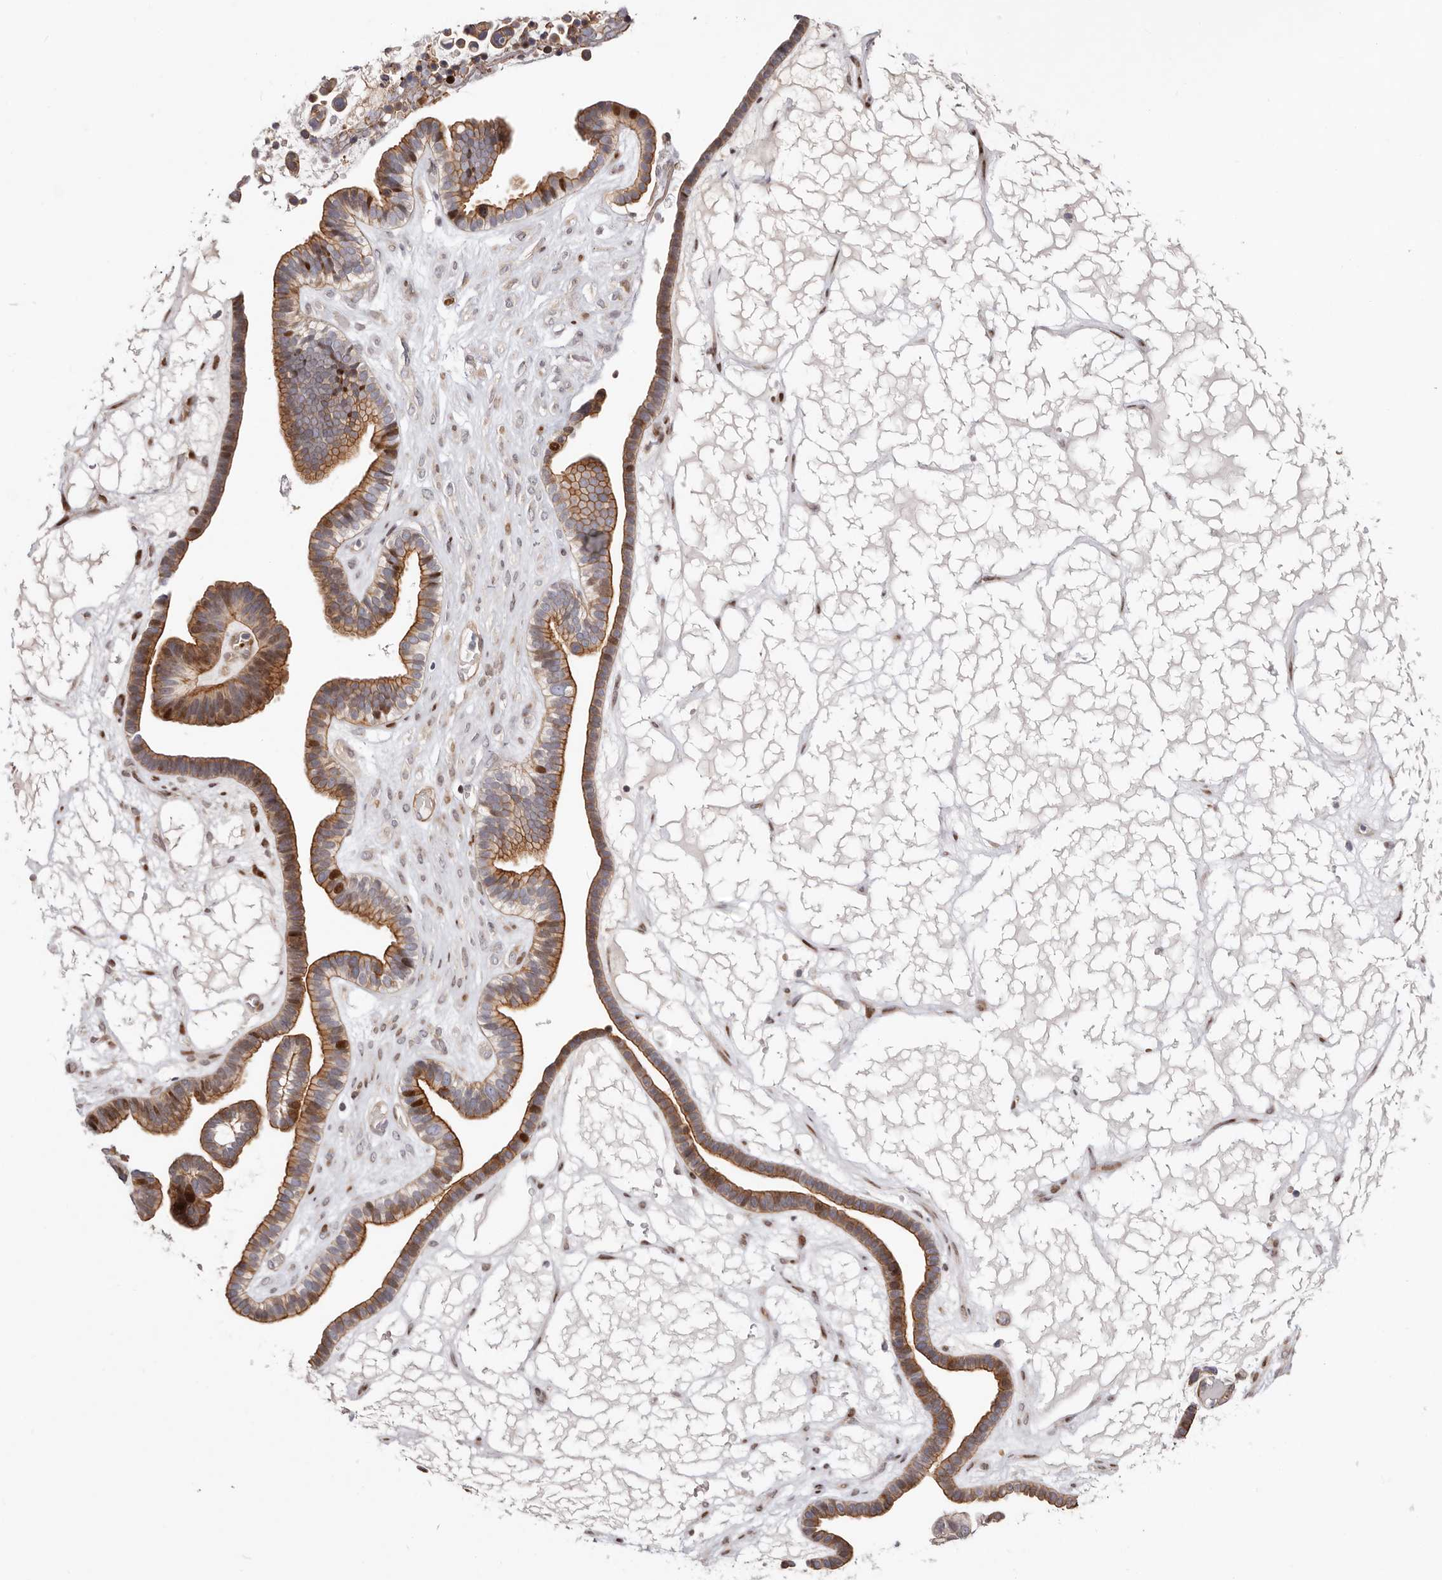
{"staining": {"intensity": "strong", "quantity": "<25%", "location": "cytoplasmic/membranous,nuclear"}, "tissue": "ovarian cancer", "cell_type": "Tumor cells", "image_type": "cancer", "snomed": [{"axis": "morphology", "description": "Cystadenocarcinoma, serous, NOS"}, {"axis": "topography", "description": "Ovary"}], "caption": "Tumor cells show strong cytoplasmic/membranous and nuclear expression in approximately <25% of cells in ovarian serous cystadenocarcinoma.", "gene": "EPHX3", "patient": {"sex": "female", "age": 56}}